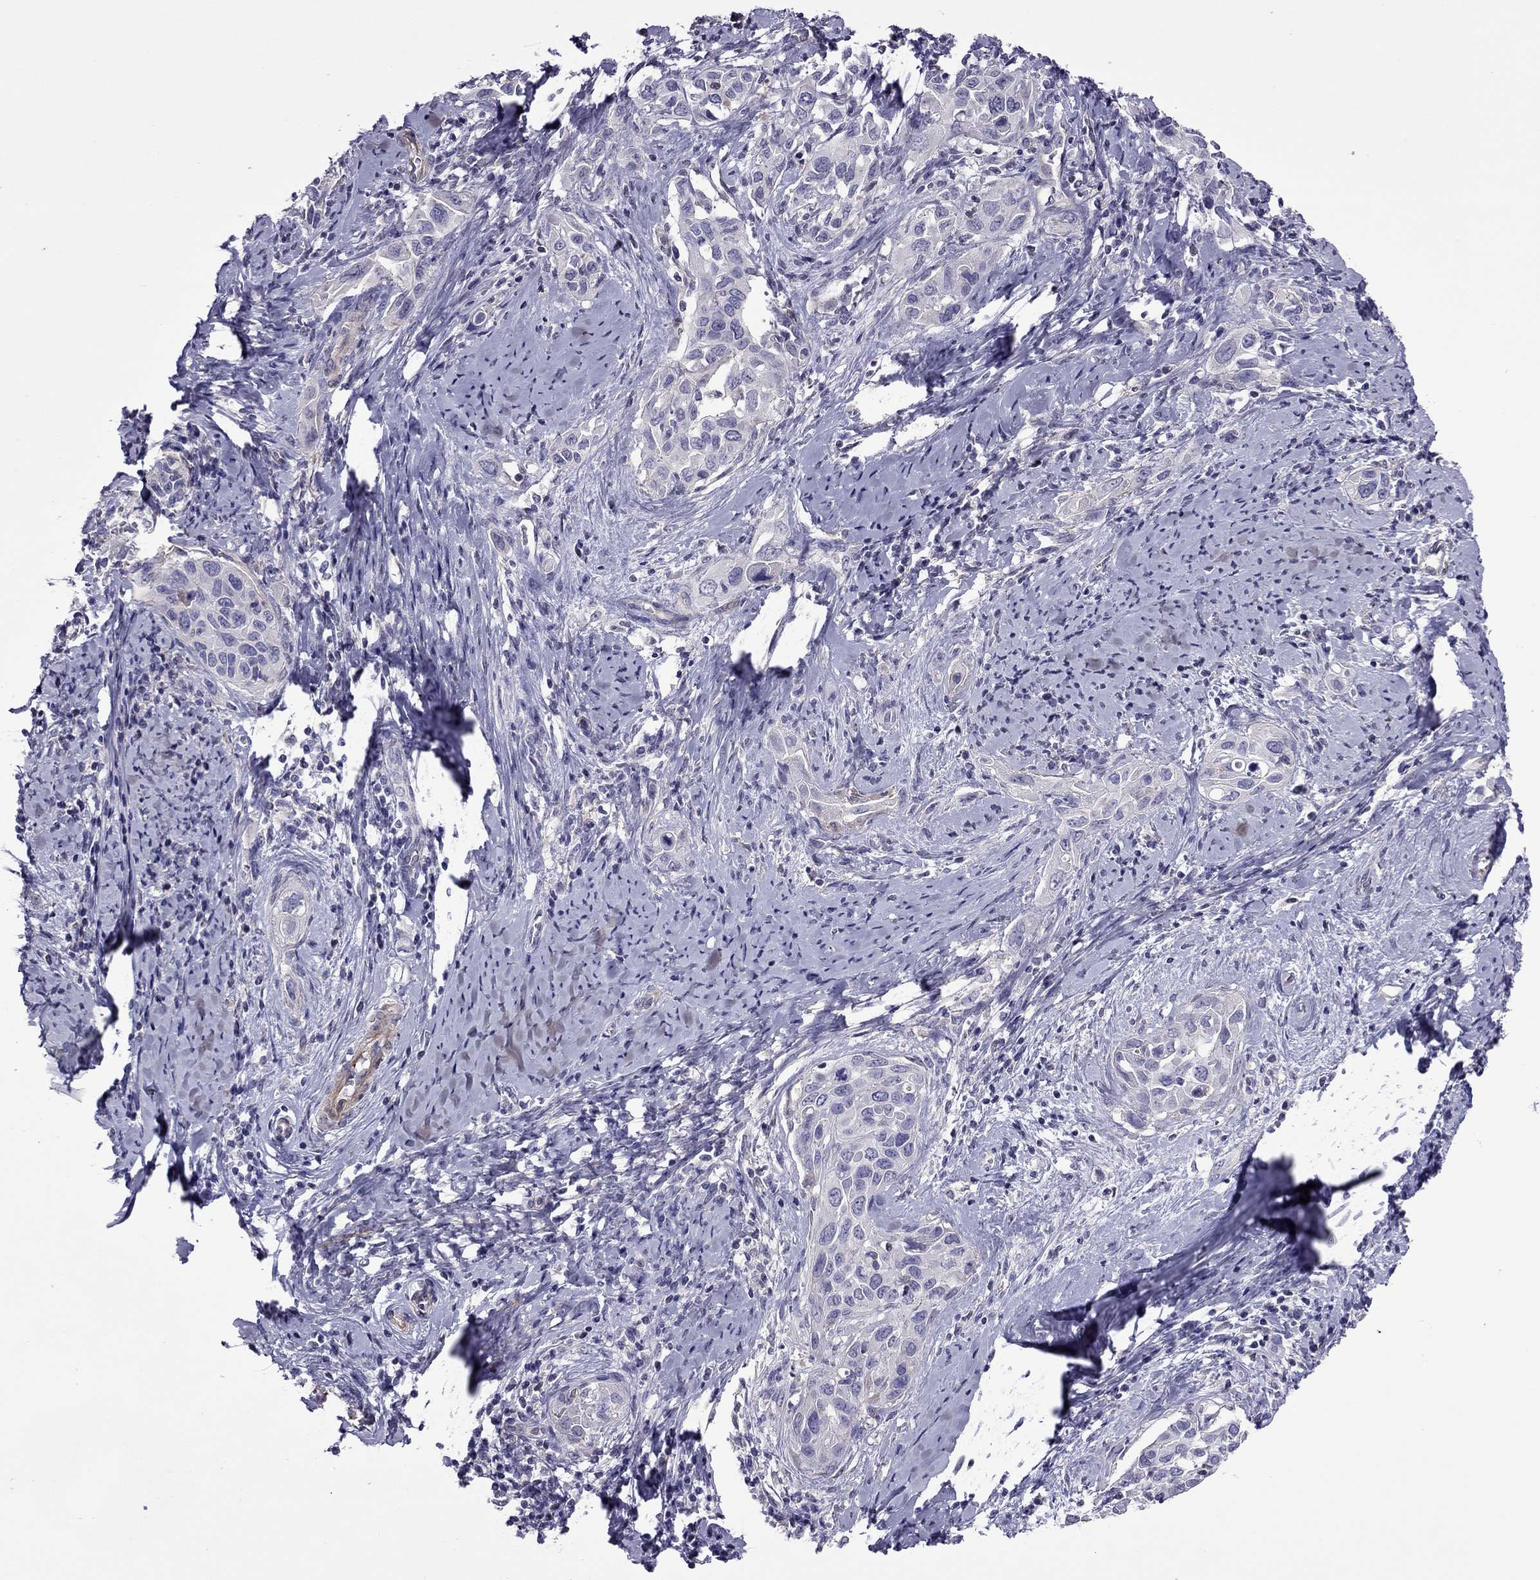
{"staining": {"intensity": "negative", "quantity": "none", "location": "none"}, "tissue": "cervical cancer", "cell_type": "Tumor cells", "image_type": "cancer", "snomed": [{"axis": "morphology", "description": "Squamous cell carcinoma, NOS"}, {"axis": "topography", "description": "Cervix"}], "caption": "The micrograph displays no significant staining in tumor cells of cervical cancer. (Brightfield microscopy of DAB IHC at high magnification).", "gene": "SLC16A8", "patient": {"sex": "female", "age": 51}}